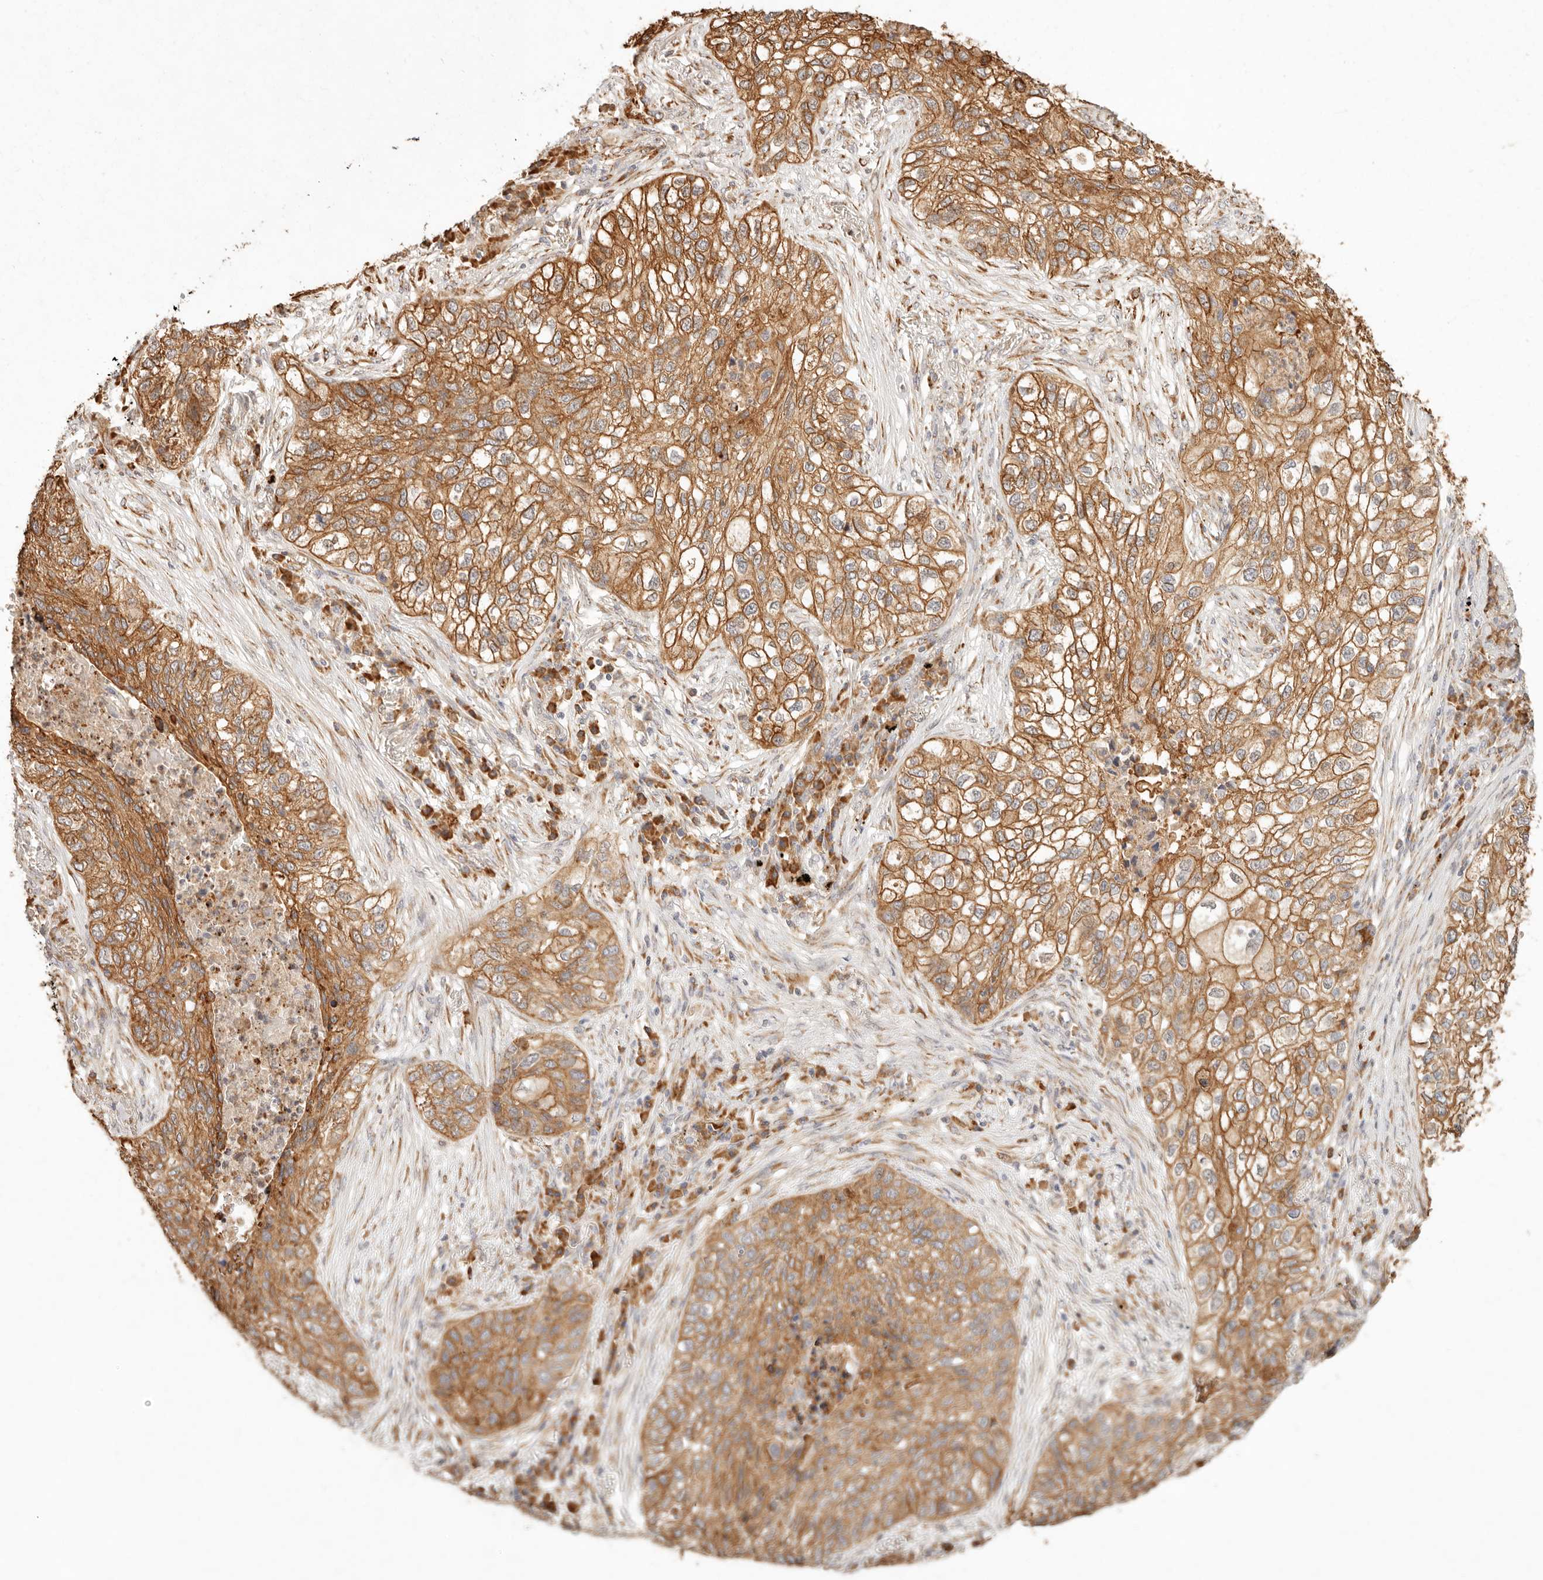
{"staining": {"intensity": "strong", "quantity": ">75%", "location": "cytoplasmic/membranous"}, "tissue": "lung cancer", "cell_type": "Tumor cells", "image_type": "cancer", "snomed": [{"axis": "morphology", "description": "Squamous cell carcinoma, NOS"}, {"axis": "topography", "description": "Lung"}], "caption": "Human squamous cell carcinoma (lung) stained with a protein marker displays strong staining in tumor cells.", "gene": "C1orf127", "patient": {"sex": "female", "age": 63}}